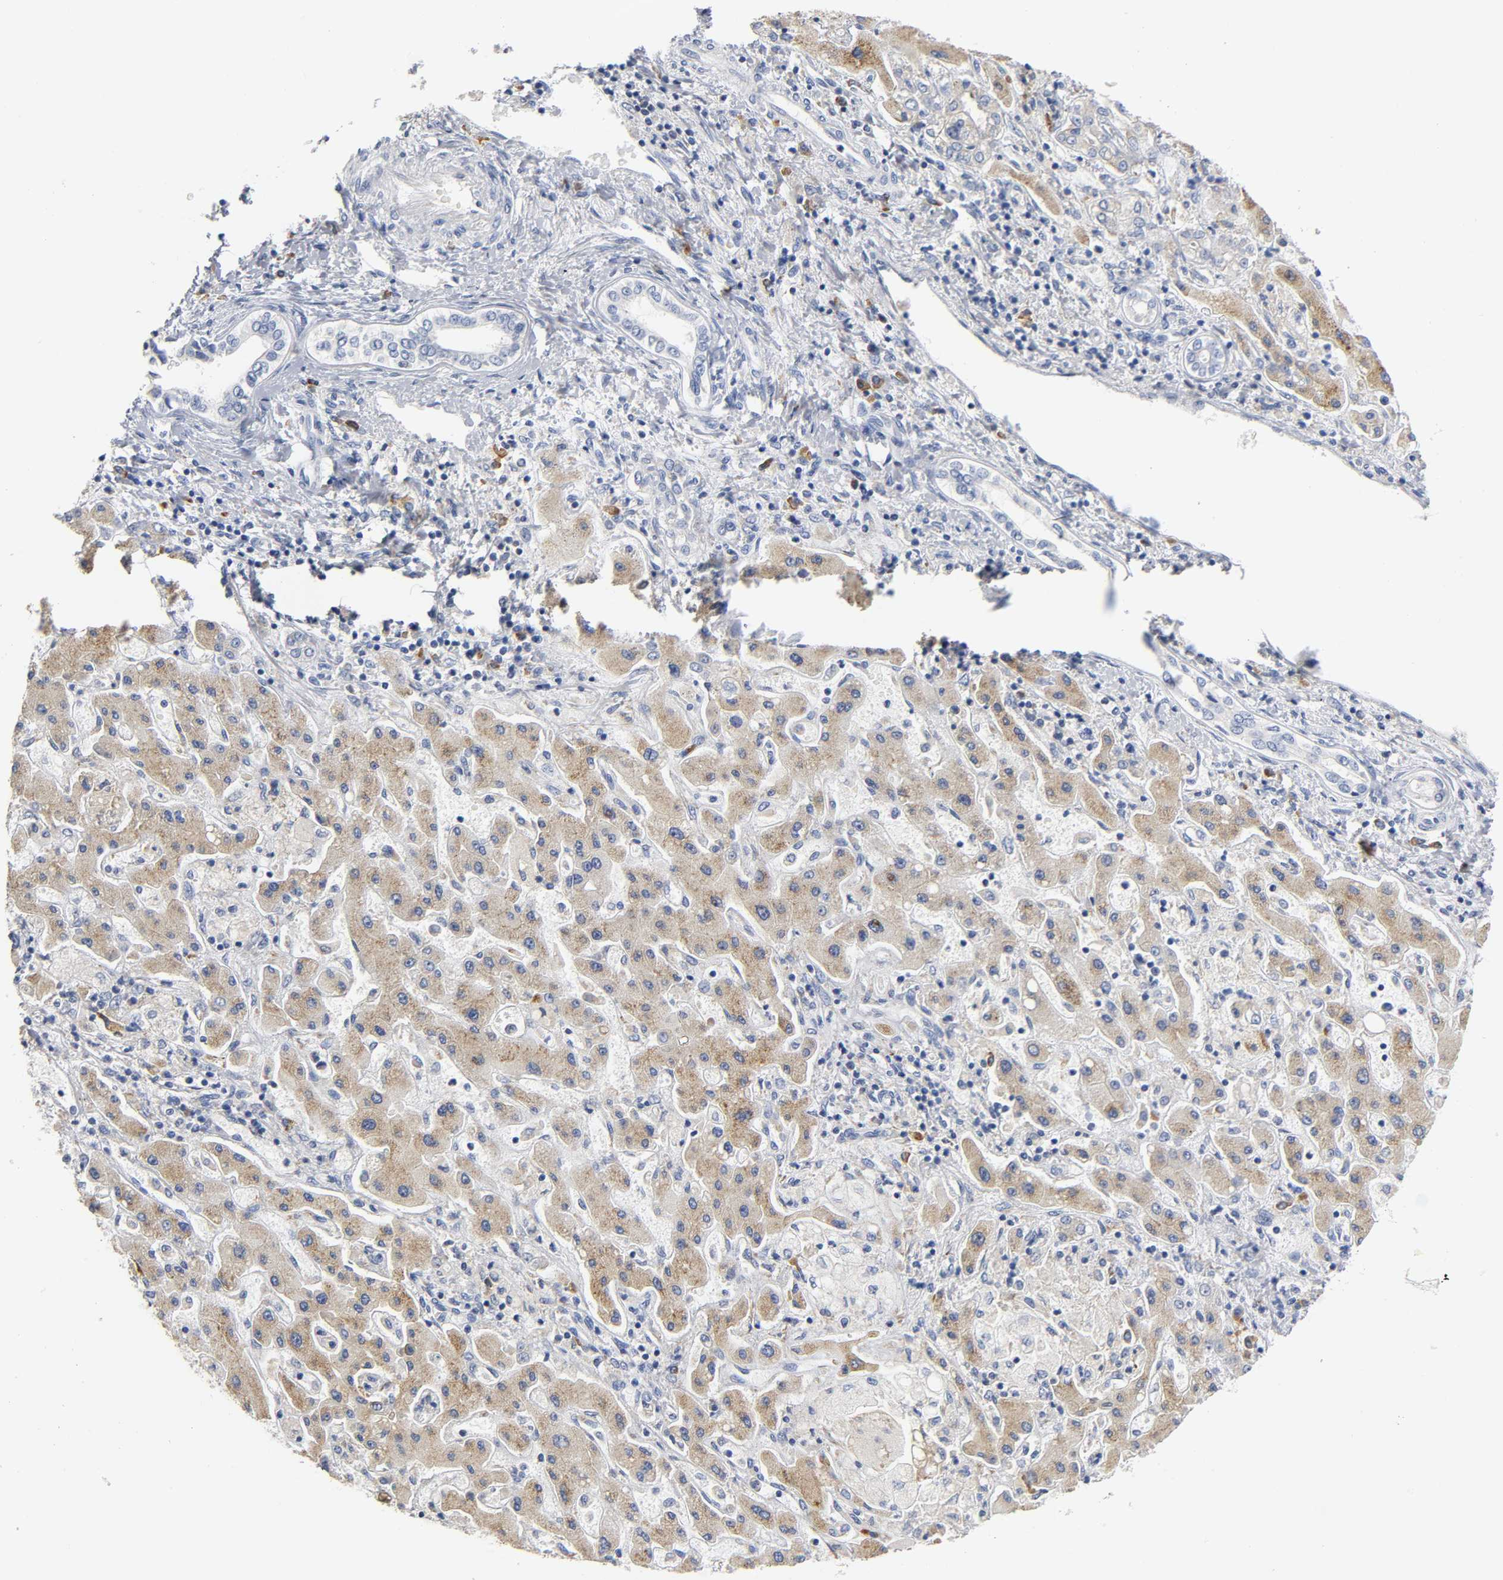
{"staining": {"intensity": "moderate", "quantity": ">75%", "location": "cytoplasmic/membranous"}, "tissue": "liver cancer", "cell_type": "Tumor cells", "image_type": "cancer", "snomed": [{"axis": "morphology", "description": "Cholangiocarcinoma"}, {"axis": "topography", "description": "Liver"}], "caption": "Protein analysis of liver cancer (cholangiocarcinoma) tissue demonstrates moderate cytoplasmic/membranous expression in approximately >75% of tumor cells. The staining is performed using DAB (3,3'-diaminobenzidine) brown chromogen to label protein expression. The nuclei are counter-stained blue using hematoxylin.", "gene": "REL", "patient": {"sex": "male", "age": 50}}